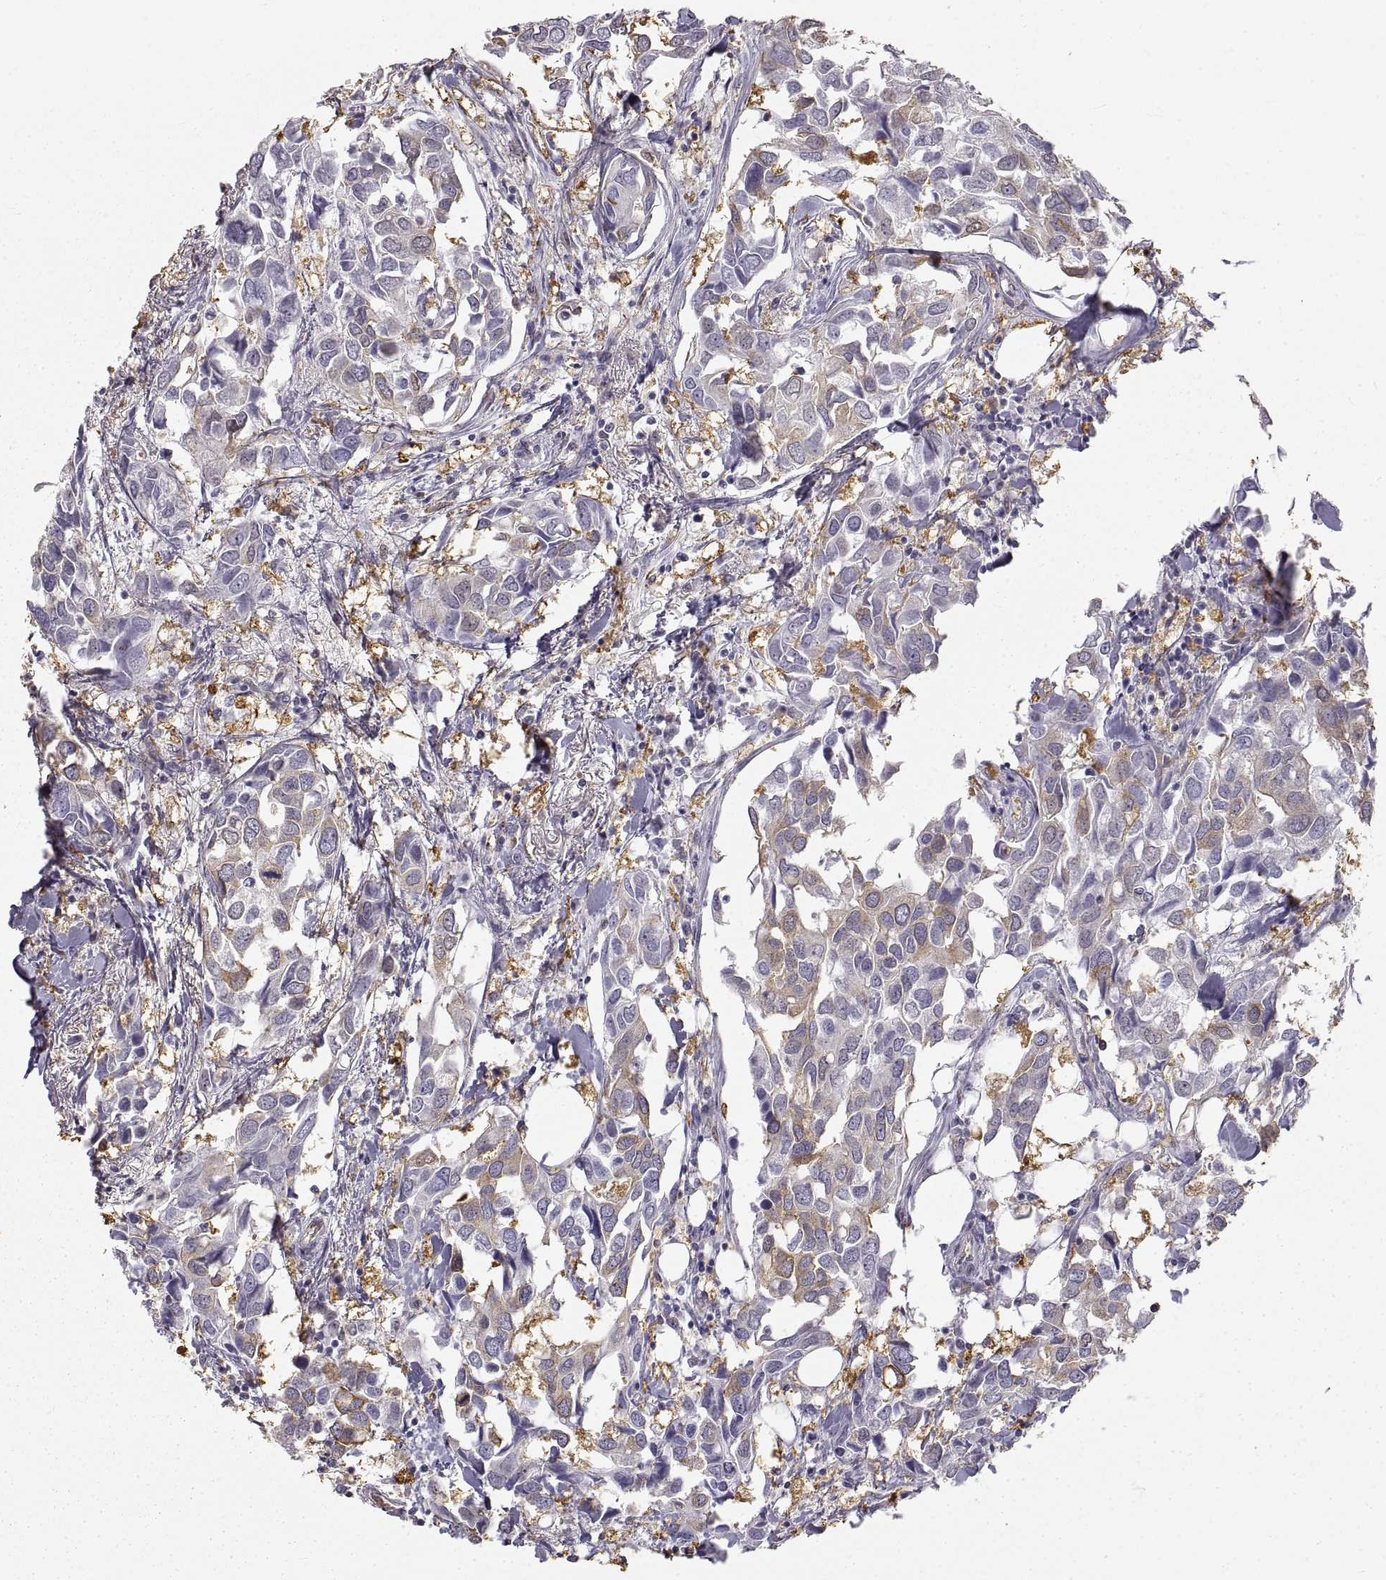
{"staining": {"intensity": "moderate", "quantity": "<25%", "location": "cytoplasmic/membranous"}, "tissue": "breast cancer", "cell_type": "Tumor cells", "image_type": "cancer", "snomed": [{"axis": "morphology", "description": "Duct carcinoma"}, {"axis": "topography", "description": "Breast"}], "caption": "DAB immunohistochemical staining of human breast cancer demonstrates moderate cytoplasmic/membranous protein positivity in about <25% of tumor cells.", "gene": "HSP90AB1", "patient": {"sex": "female", "age": 83}}